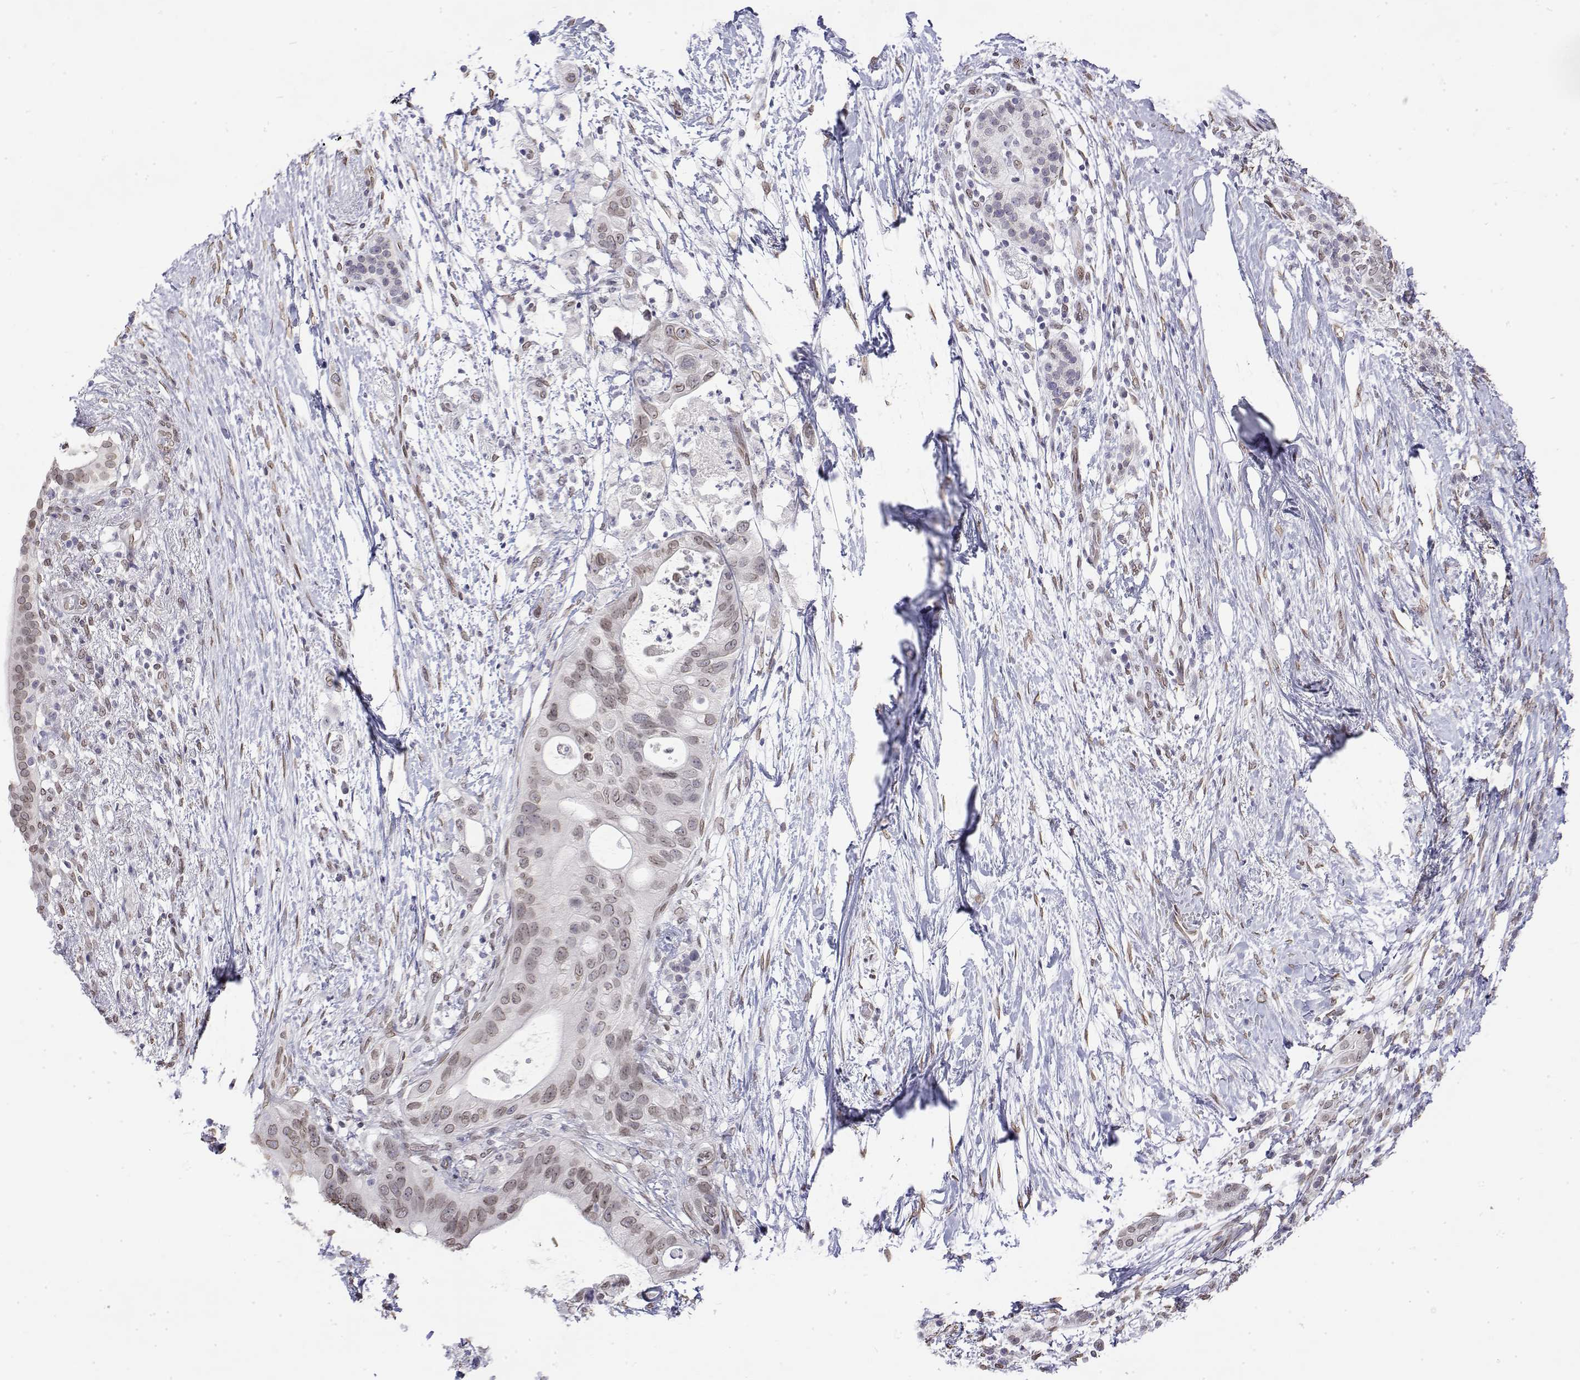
{"staining": {"intensity": "weak", "quantity": "25%-75%", "location": "cytoplasmic/membranous,nuclear"}, "tissue": "pancreatic cancer", "cell_type": "Tumor cells", "image_type": "cancer", "snomed": [{"axis": "morphology", "description": "Adenocarcinoma, NOS"}, {"axis": "topography", "description": "Pancreas"}], "caption": "Pancreatic adenocarcinoma stained for a protein reveals weak cytoplasmic/membranous and nuclear positivity in tumor cells.", "gene": "ZNF532", "patient": {"sex": "female", "age": 72}}